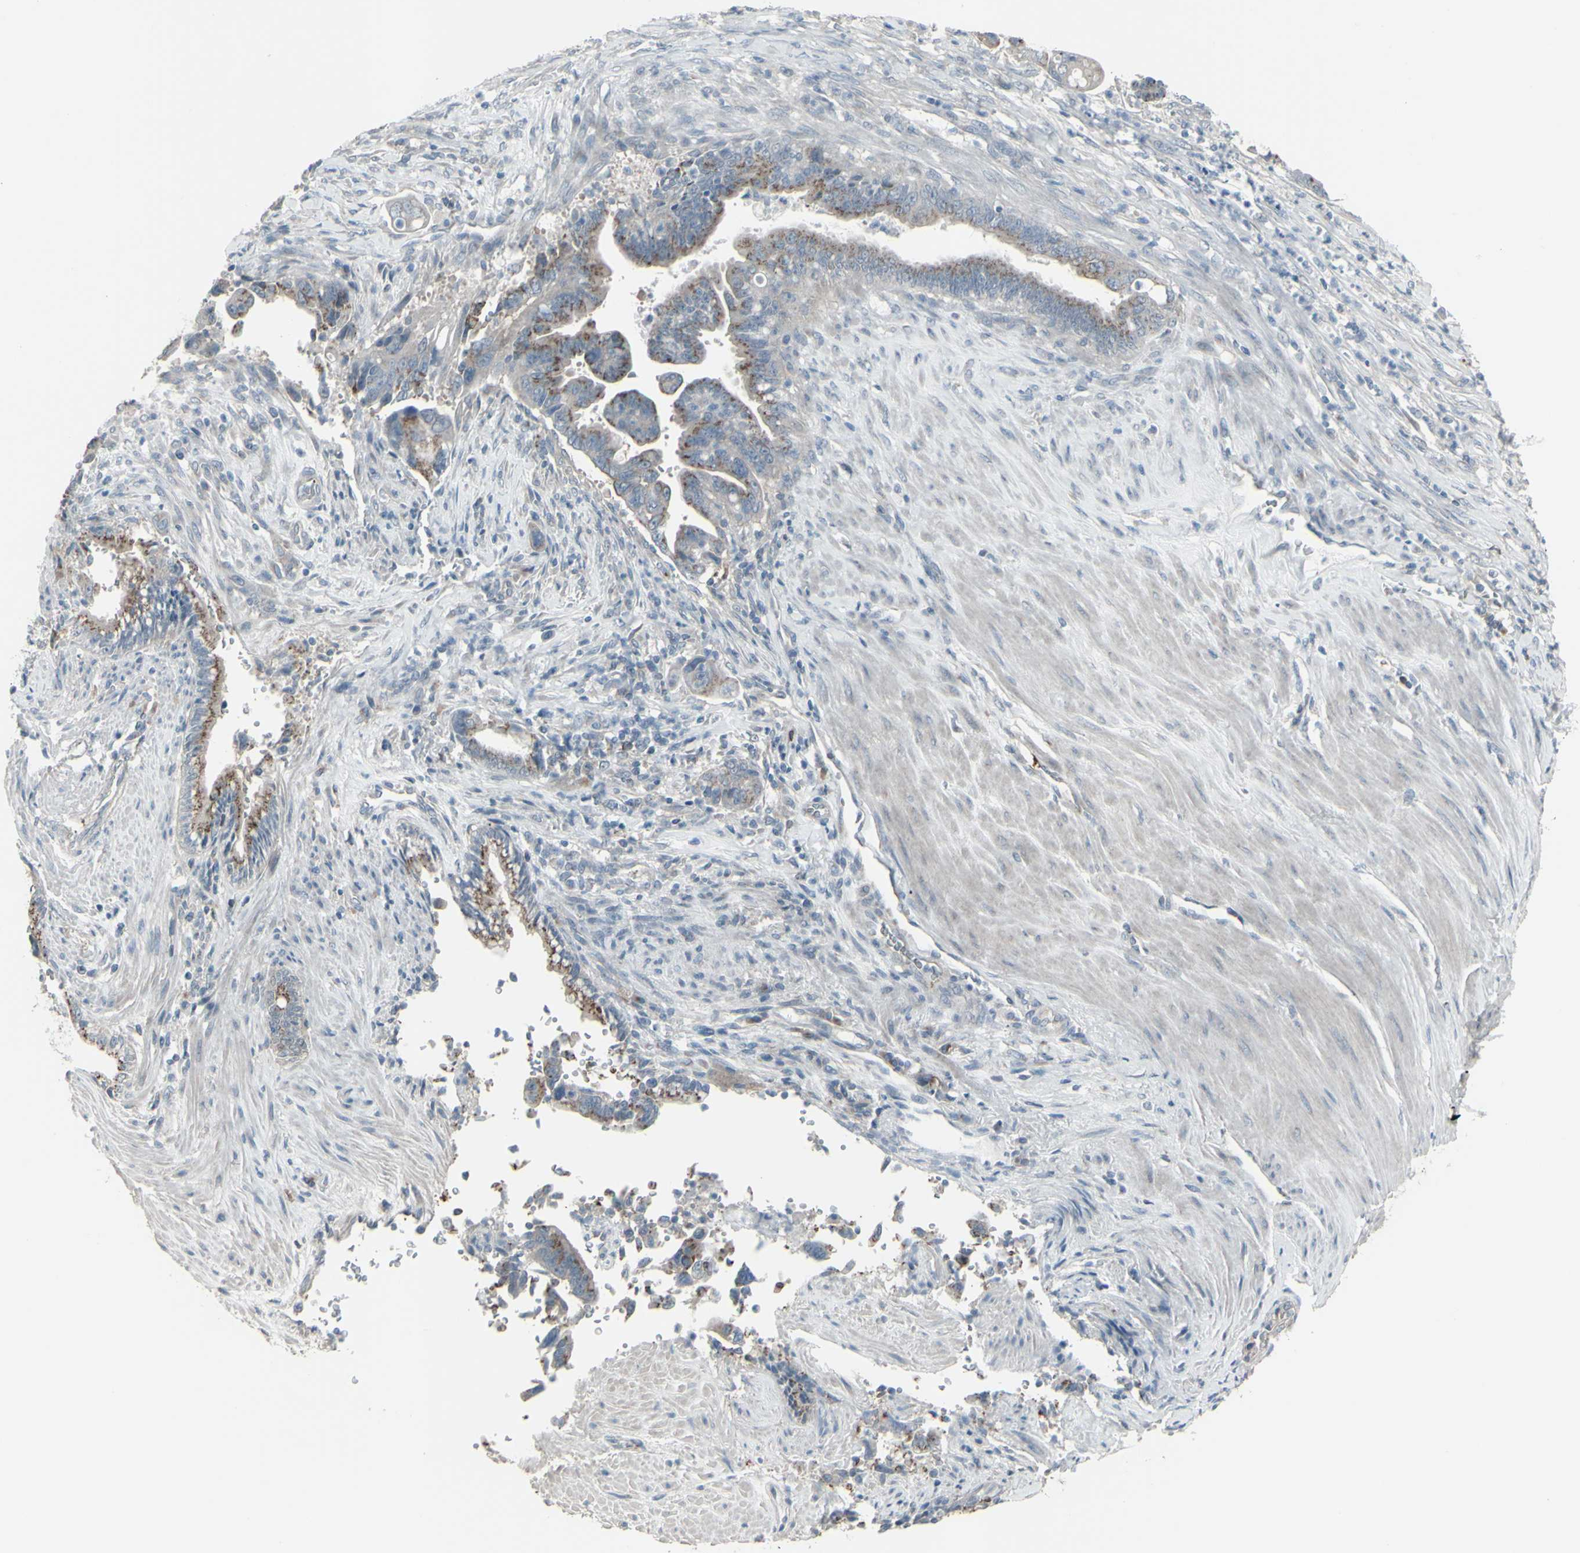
{"staining": {"intensity": "moderate", "quantity": "25%-75%", "location": "cytoplasmic/membranous"}, "tissue": "pancreatic cancer", "cell_type": "Tumor cells", "image_type": "cancer", "snomed": [{"axis": "morphology", "description": "Adenocarcinoma, NOS"}, {"axis": "topography", "description": "Pancreas"}], "caption": "Adenocarcinoma (pancreatic) stained for a protein (brown) exhibits moderate cytoplasmic/membranous positive staining in about 25%-75% of tumor cells.", "gene": "CD79B", "patient": {"sex": "male", "age": 70}}